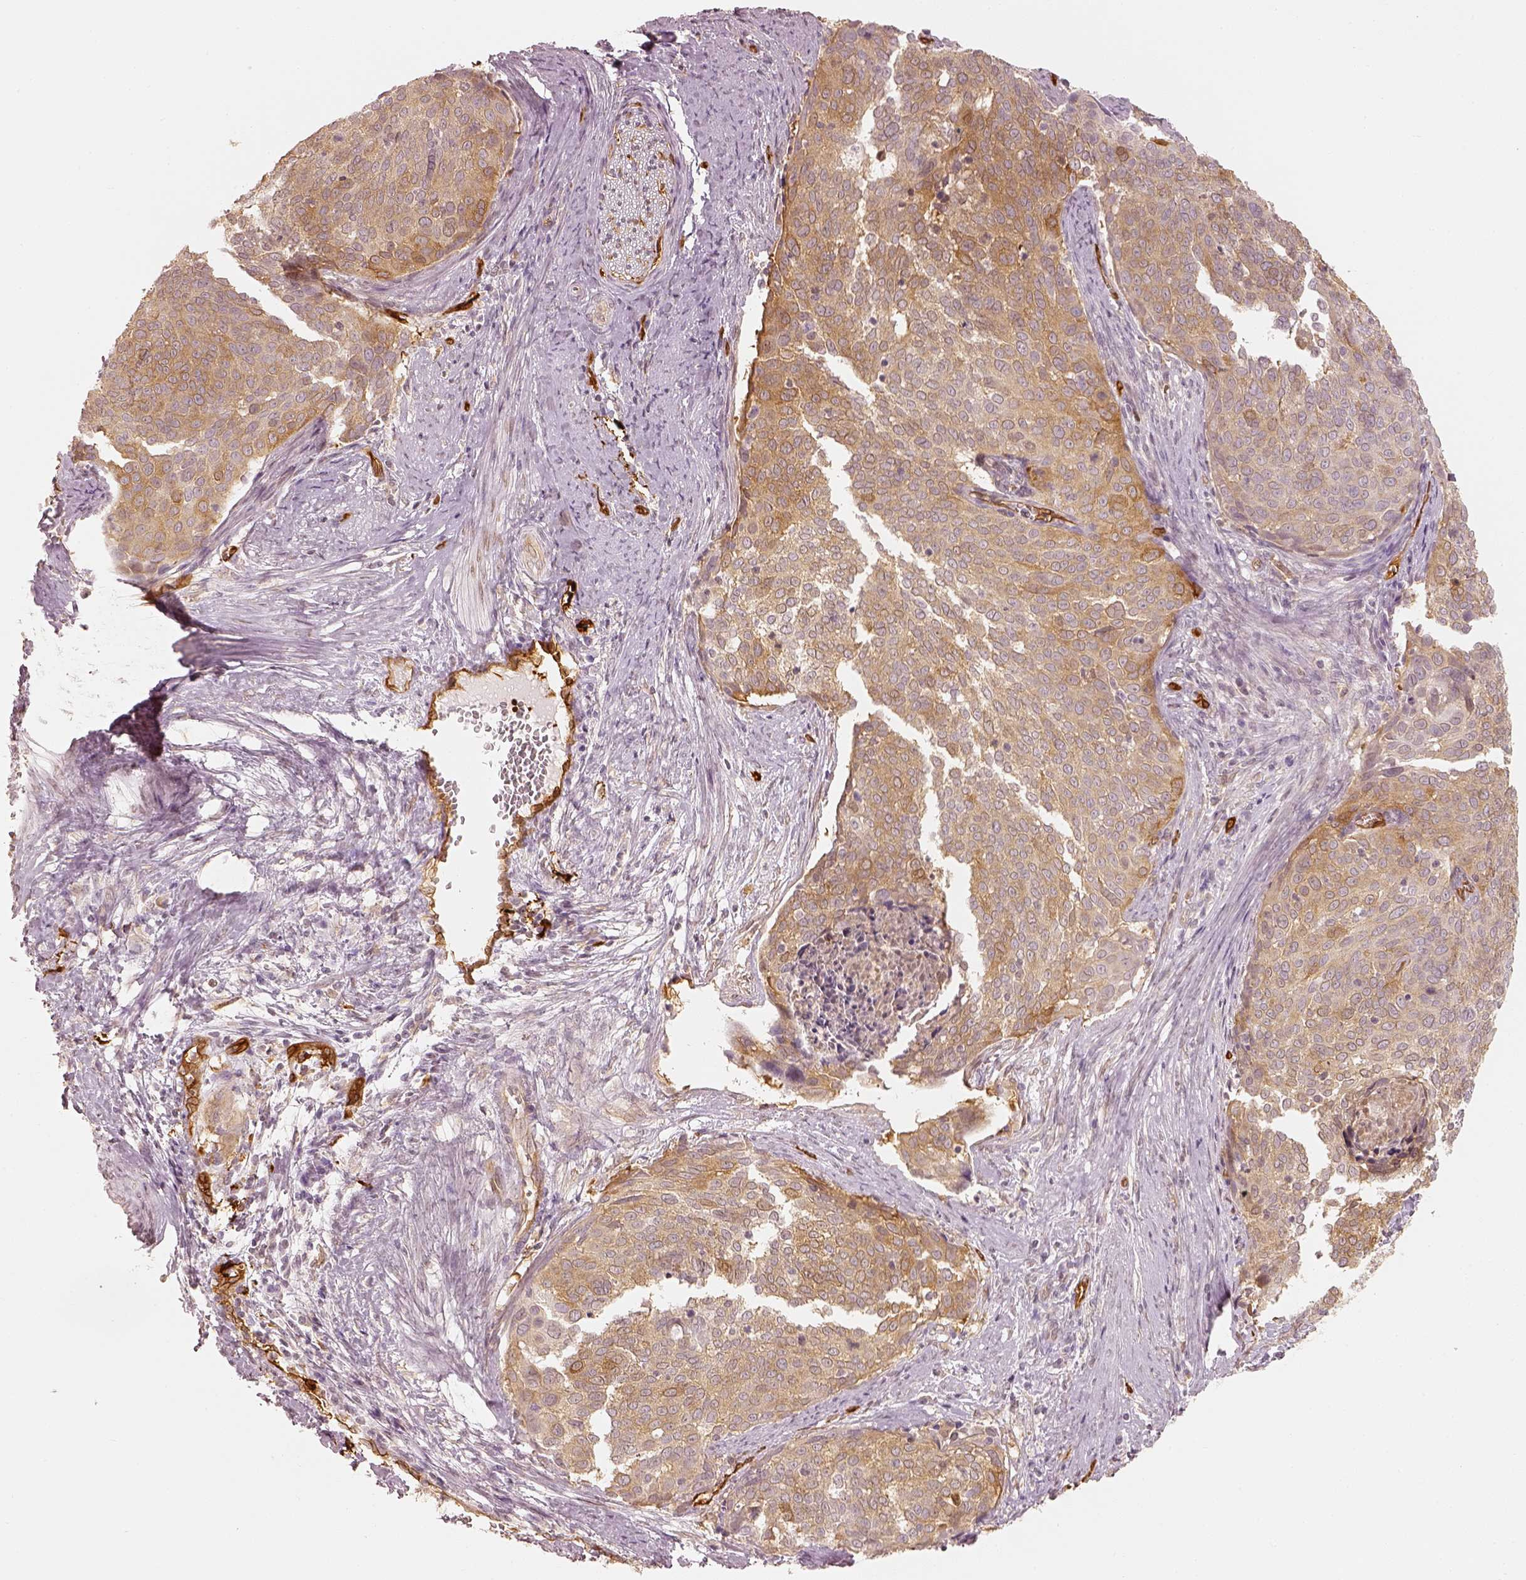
{"staining": {"intensity": "weak", "quantity": ">75%", "location": "cytoplasmic/membranous"}, "tissue": "cervical cancer", "cell_type": "Tumor cells", "image_type": "cancer", "snomed": [{"axis": "morphology", "description": "Squamous cell carcinoma, NOS"}, {"axis": "topography", "description": "Cervix"}], "caption": "IHC image of cervical cancer (squamous cell carcinoma) stained for a protein (brown), which exhibits low levels of weak cytoplasmic/membranous expression in about >75% of tumor cells.", "gene": "FSCN1", "patient": {"sex": "female", "age": 39}}